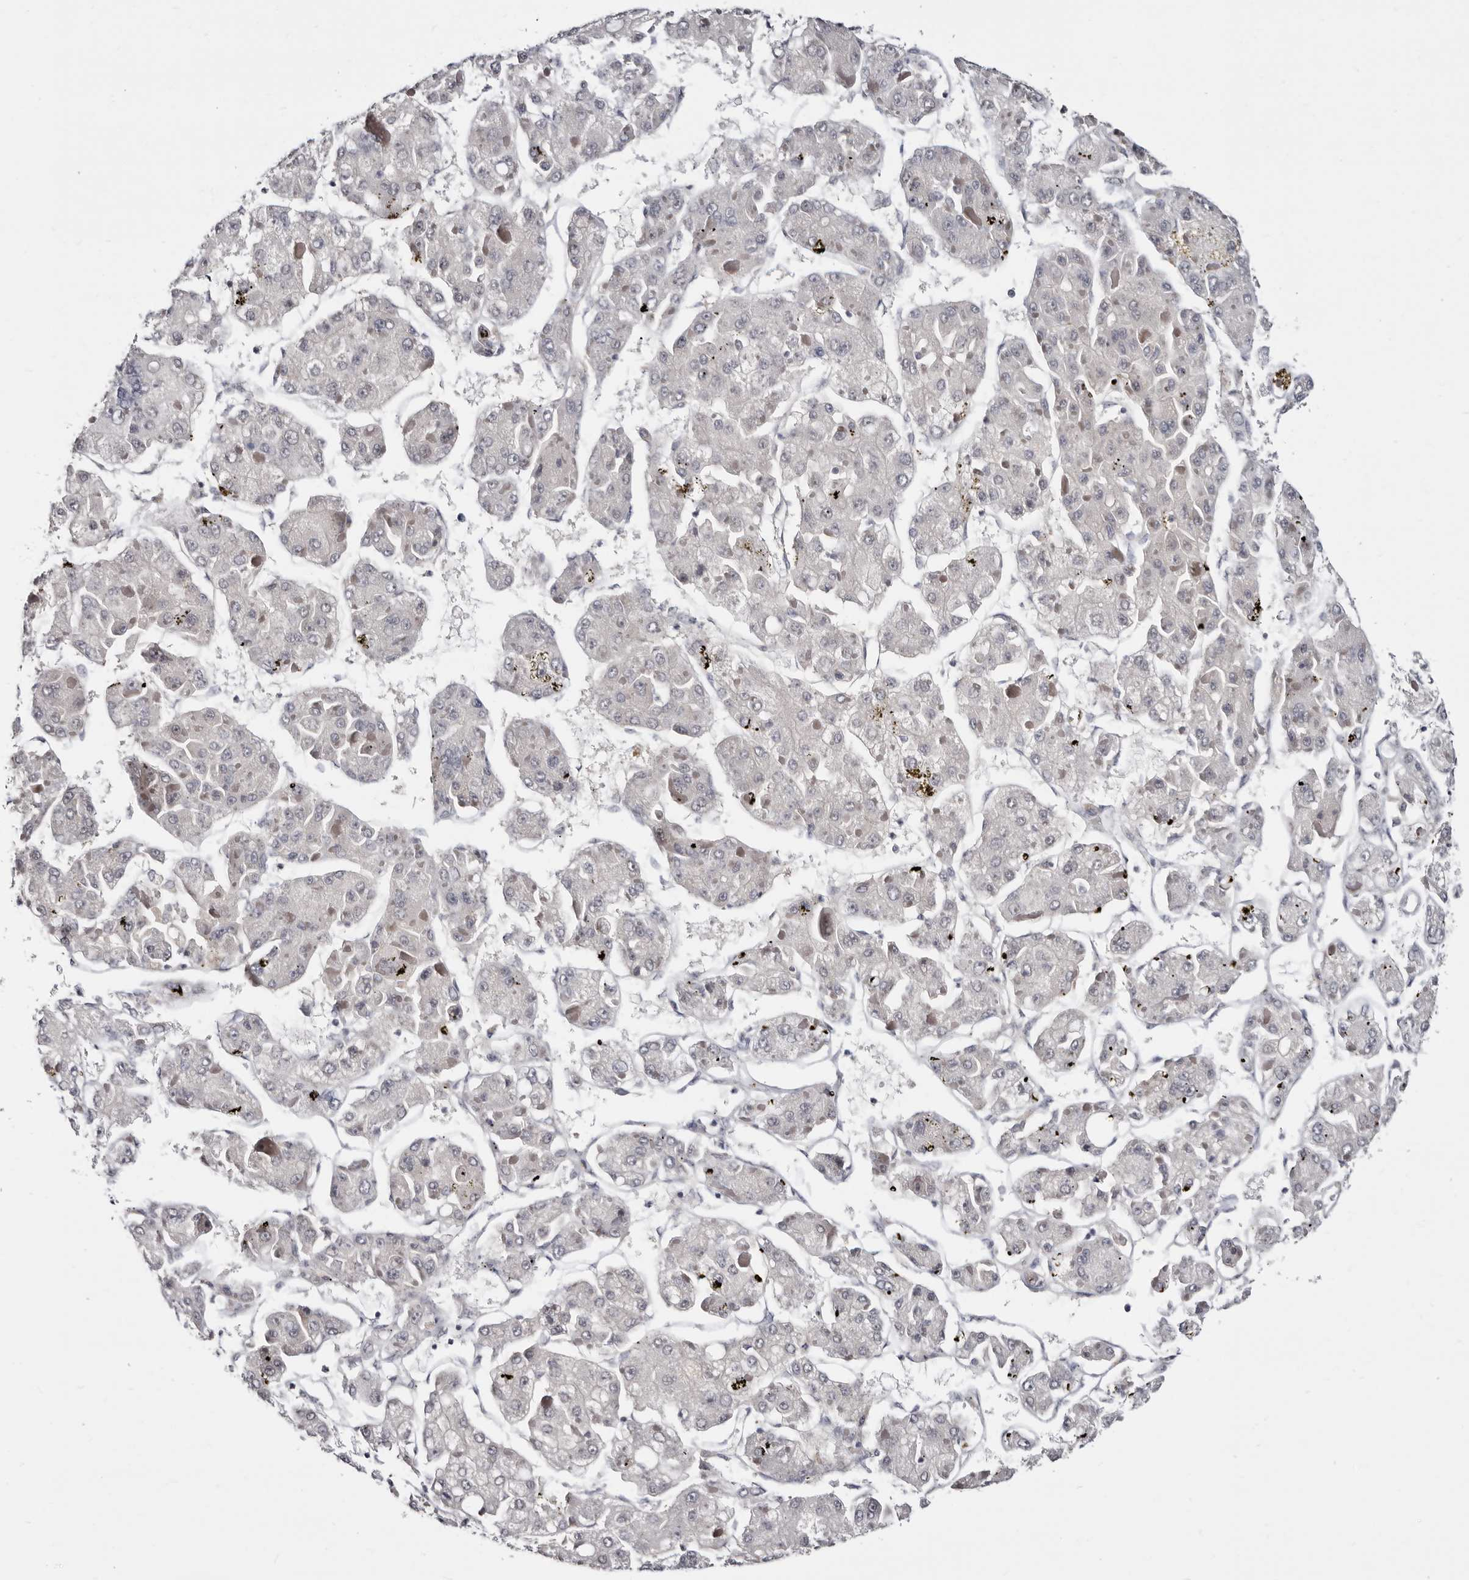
{"staining": {"intensity": "negative", "quantity": "none", "location": "none"}, "tissue": "liver cancer", "cell_type": "Tumor cells", "image_type": "cancer", "snomed": [{"axis": "morphology", "description": "Carcinoma, Hepatocellular, NOS"}, {"axis": "topography", "description": "Liver"}], "caption": "Tumor cells are negative for brown protein staining in hepatocellular carcinoma (liver). The staining is performed using DAB (3,3'-diaminobenzidine) brown chromogen with nuclei counter-stained in using hematoxylin.", "gene": "KLHL4", "patient": {"sex": "female", "age": 73}}